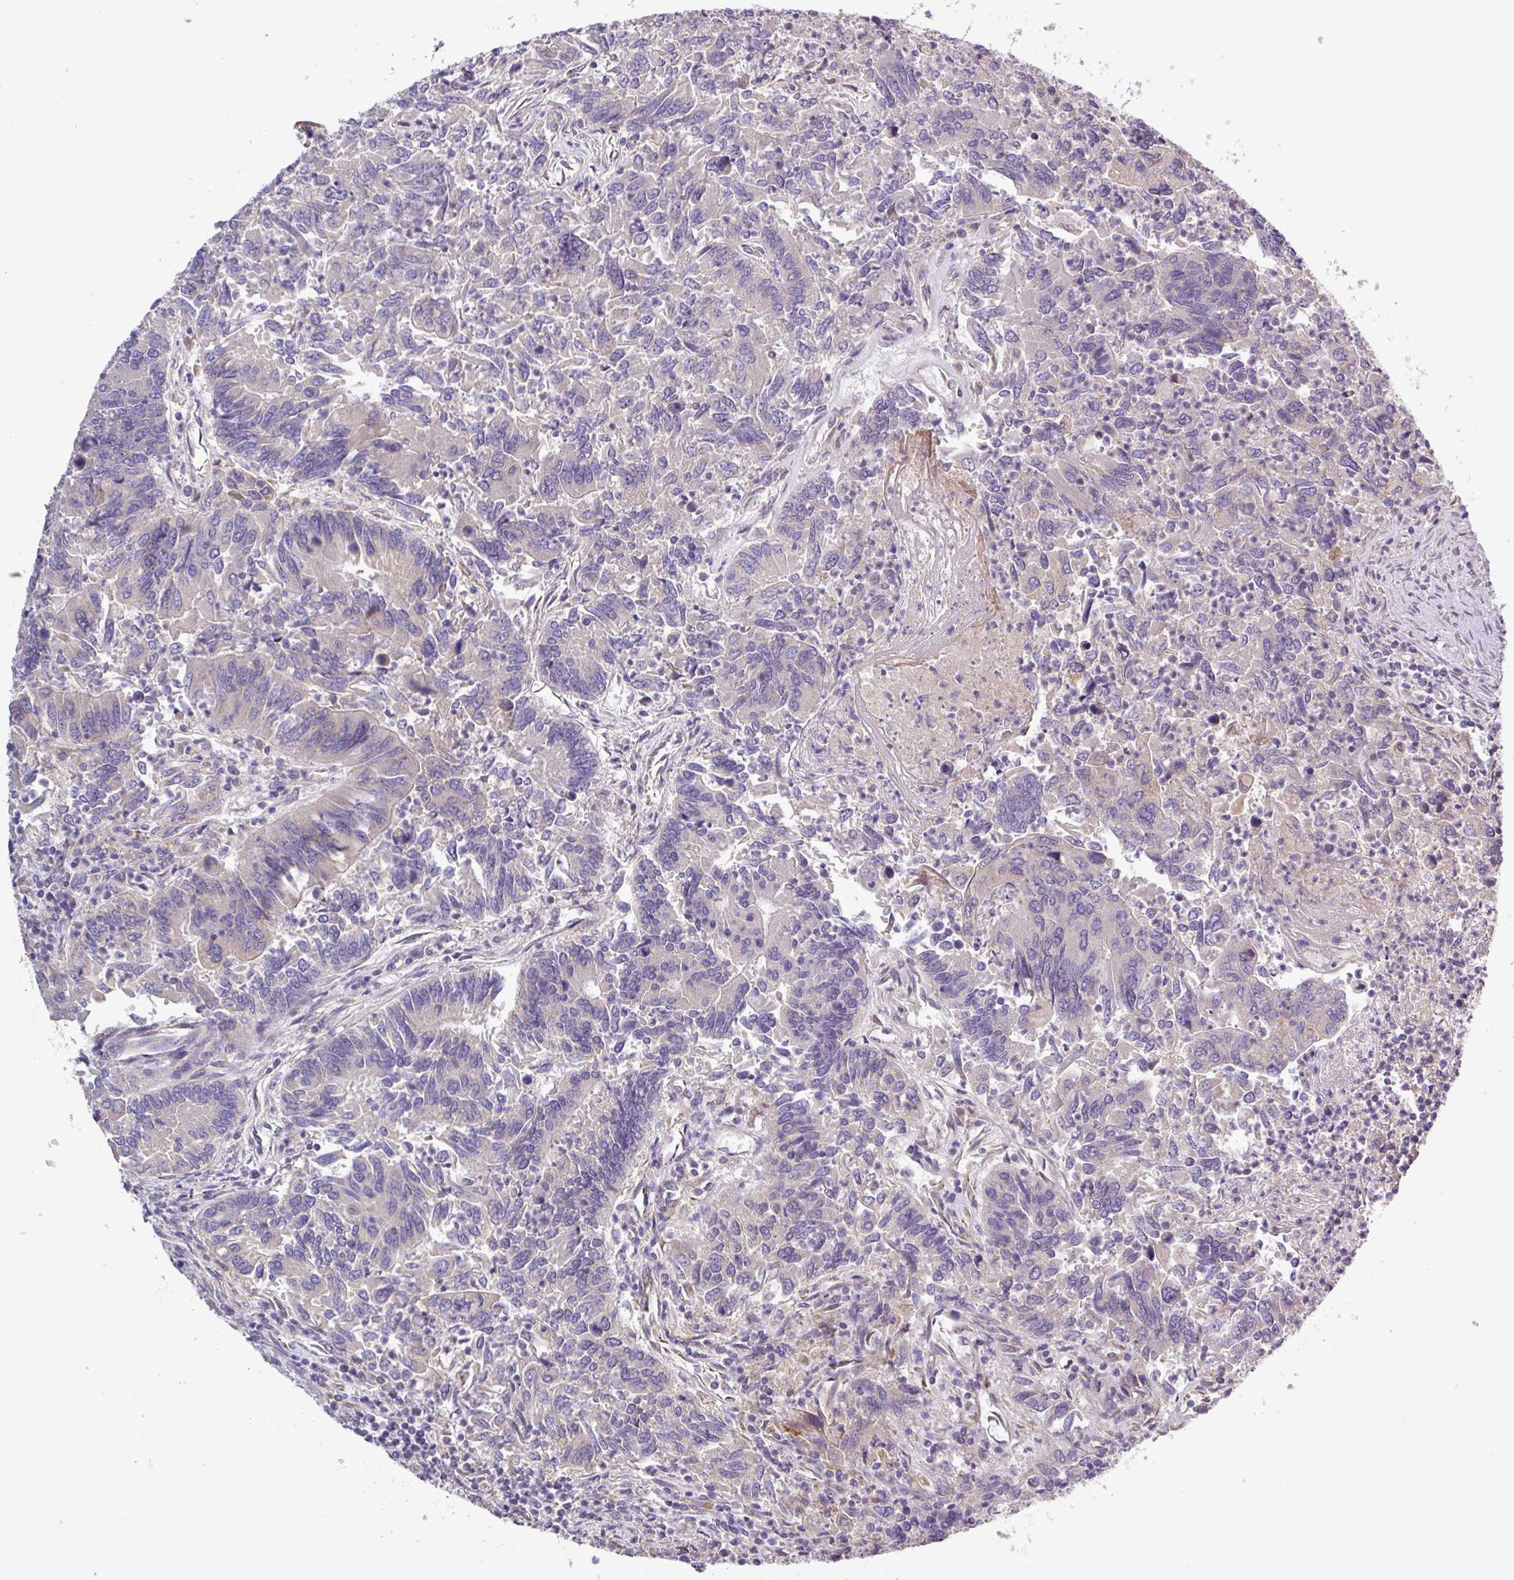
{"staining": {"intensity": "negative", "quantity": "none", "location": "none"}, "tissue": "colorectal cancer", "cell_type": "Tumor cells", "image_type": "cancer", "snomed": [{"axis": "morphology", "description": "Adenocarcinoma, NOS"}, {"axis": "topography", "description": "Colon"}], "caption": "This is an IHC histopathology image of colorectal cancer. There is no positivity in tumor cells.", "gene": "SFTPB", "patient": {"sex": "female", "age": 67}}